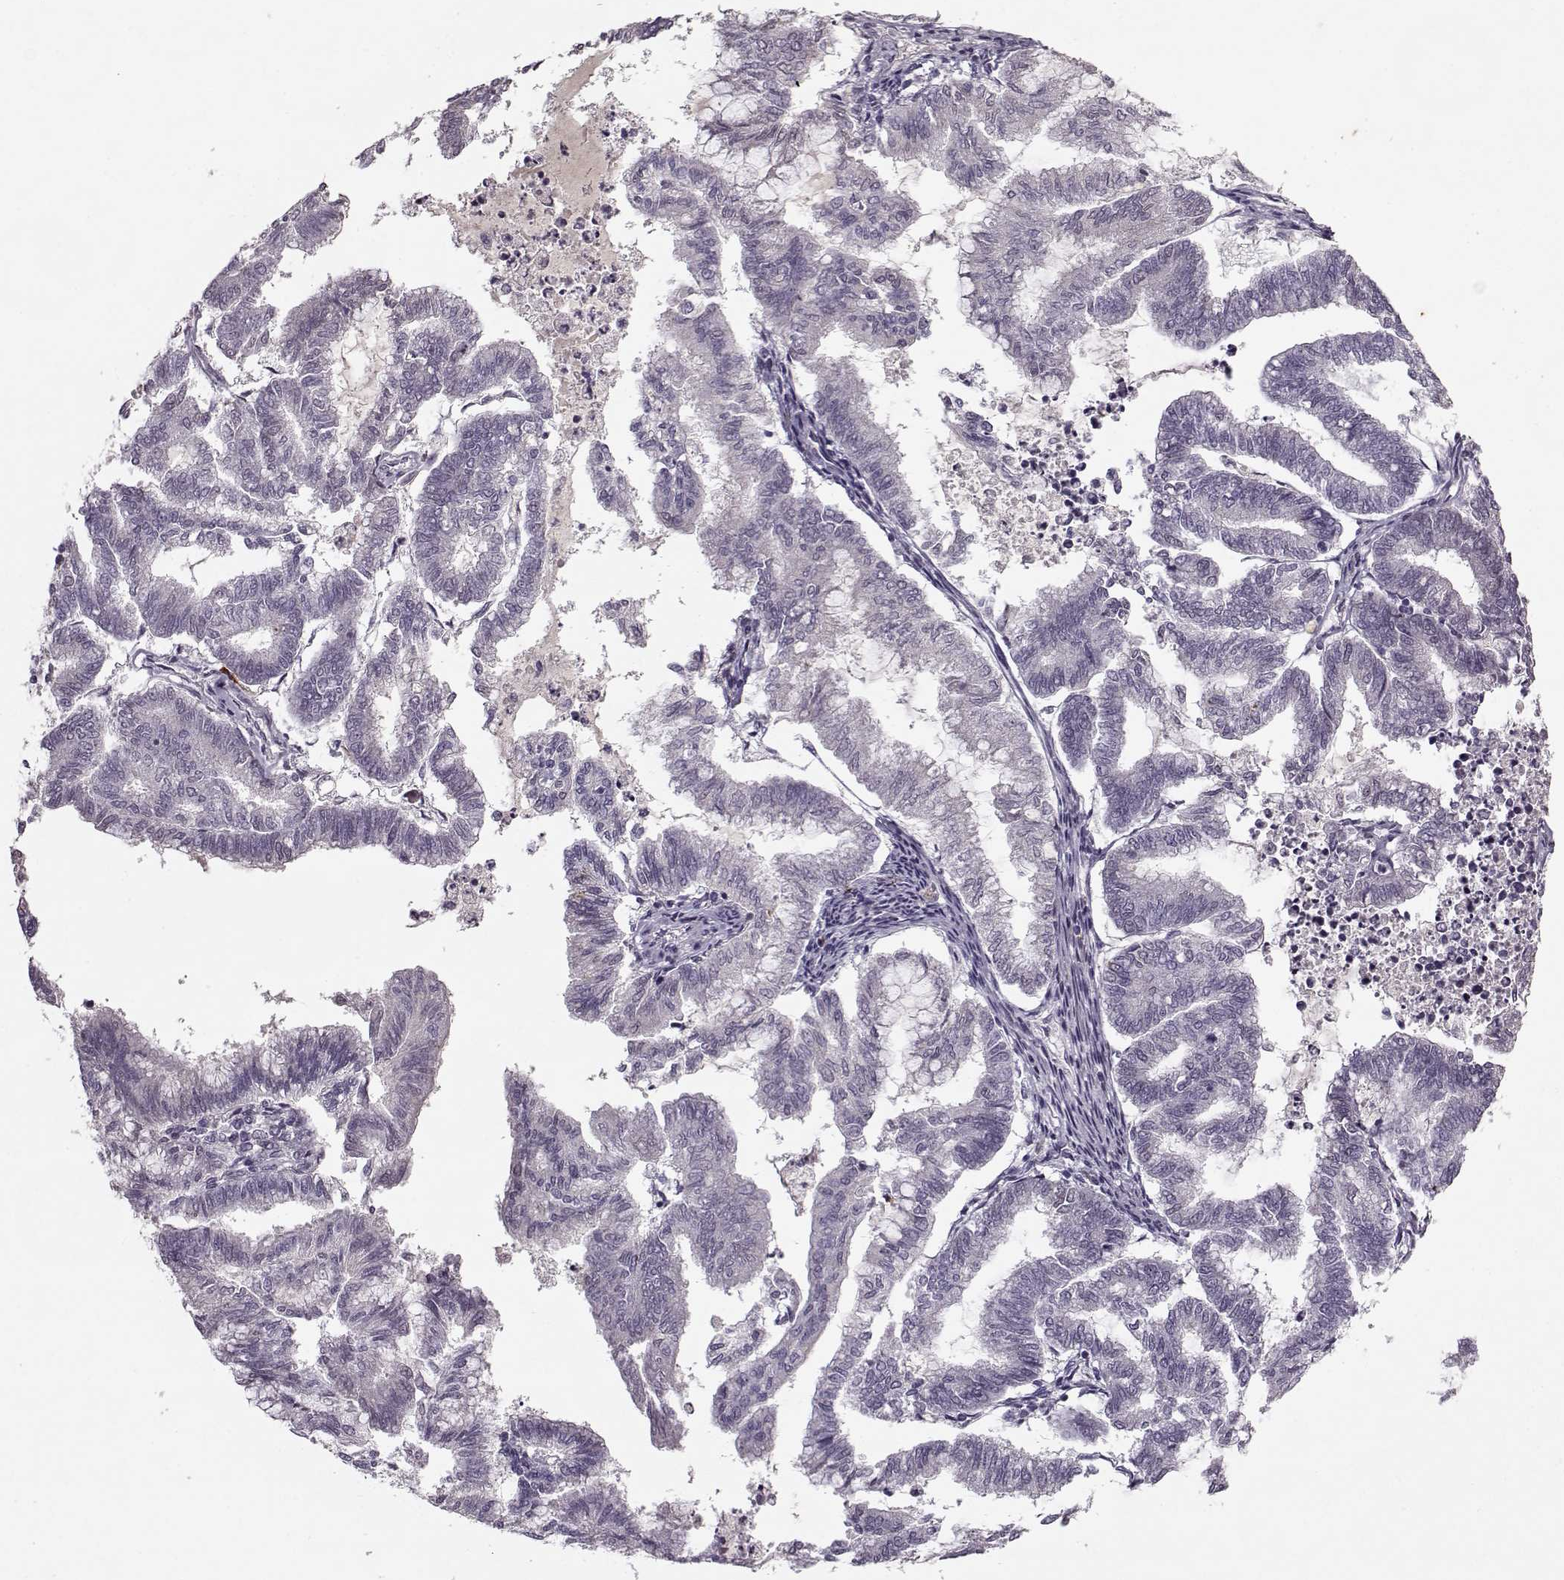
{"staining": {"intensity": "negative", "quantity": "none", "location": "none"}, "tissue": "endometrial cancer", "cell_type": "Tumor cells", "image_type": "cancer", "snomed": [{"axis": "morphology", "description": "Adenocarcinoma, NOS"}, {"axis": "topography", "description": "Endometrium"}], "caption": "Tumor cells are negative for protein expression in human endometrial cancer.", "gene": "KRT9", "patient": {"sex": "female", "age": 79}}